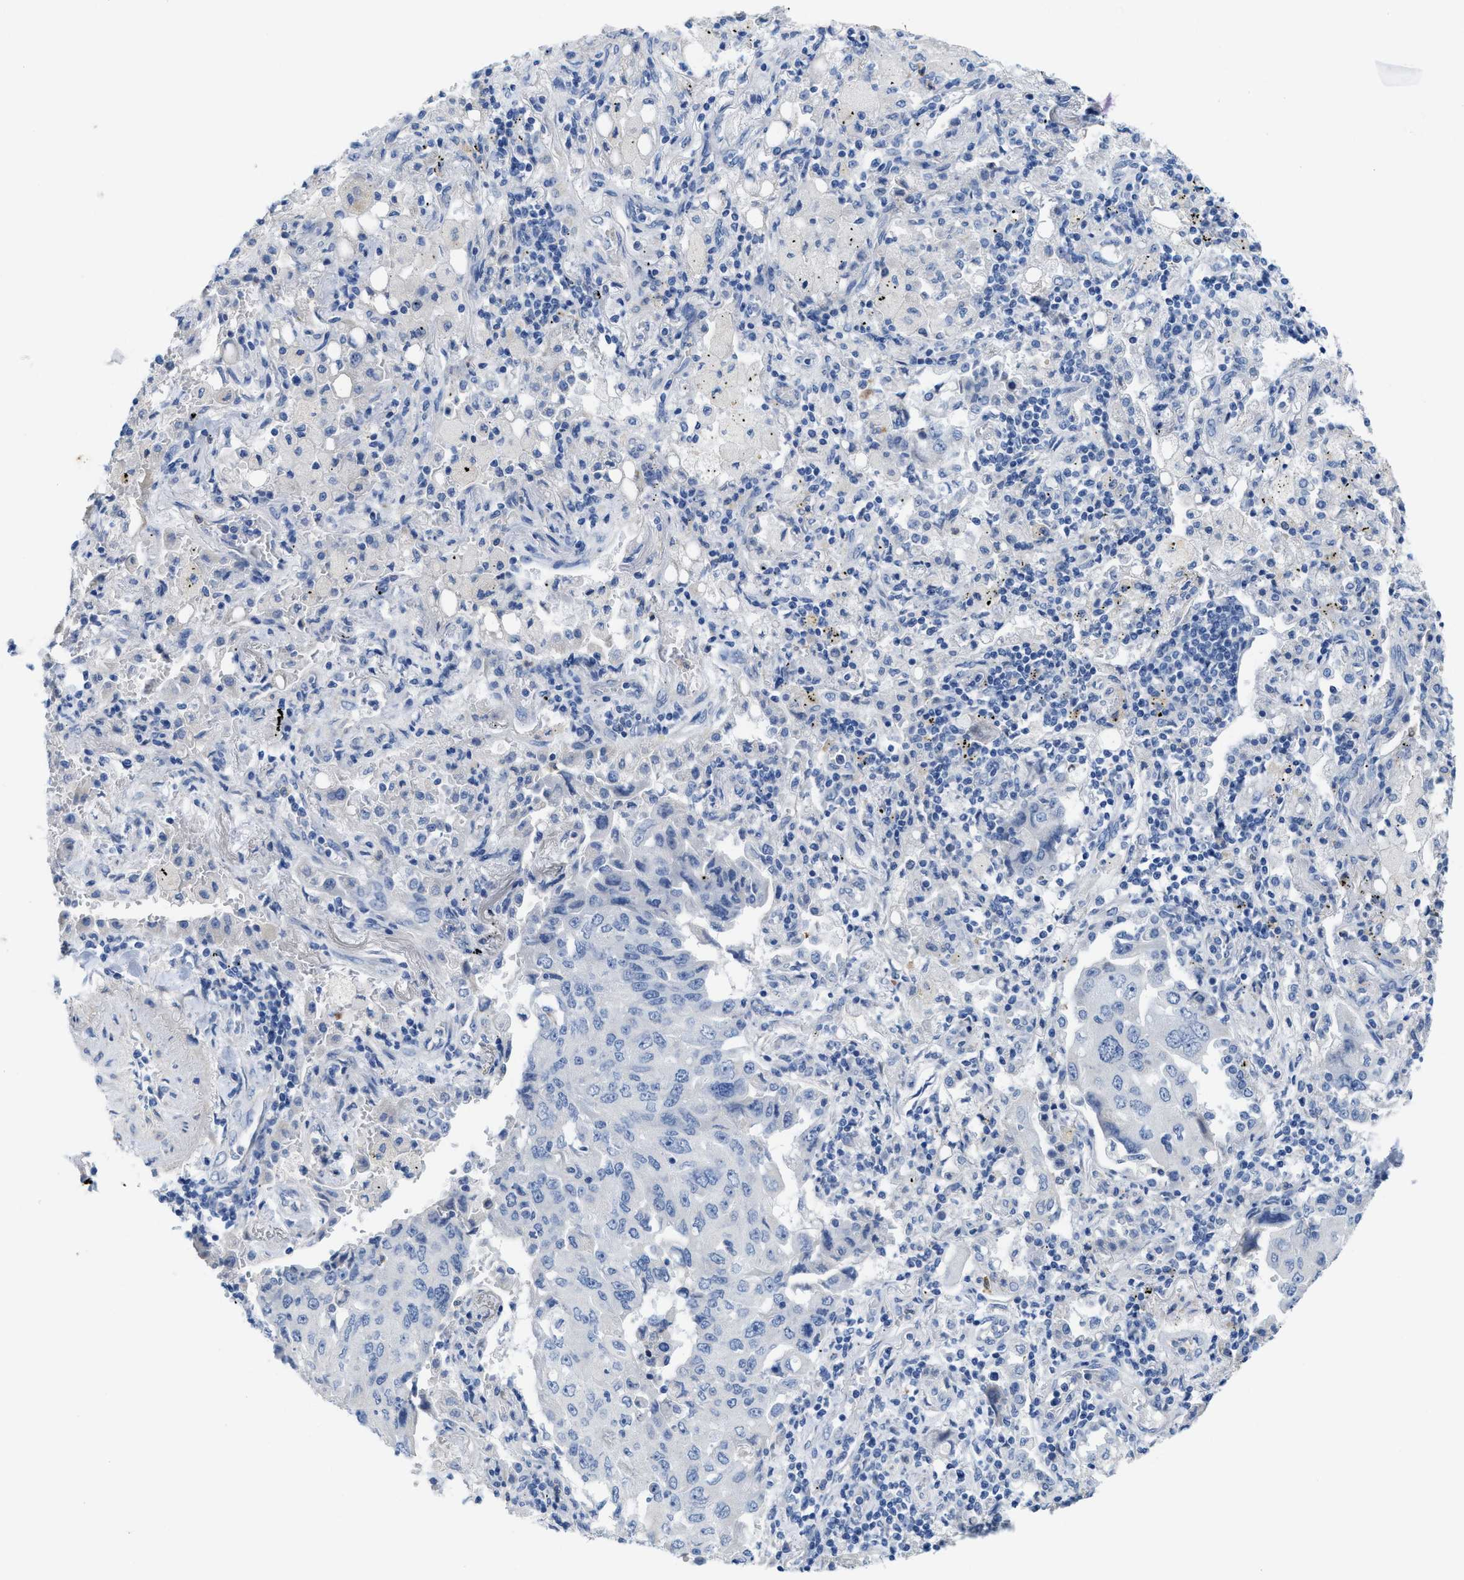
{"staining": {"intensity": "negative", "quantity": "none", "location": "none"}, "tissue": "lung cancer", "cell_type": "Tumor cells", "image_type": "cancer", "snomed": [{"axis": "morphology", "description": "Adenocarcinoma, NOS"}, {"axis": "topography", "description": "Lung"}], "caption": "This histopathology image is of adenocarcinoma (lung) stained with immunohistochemistry to label a protein in brown with the nuclei are counter-stained blue. There is no positivity in tumor cells. The staining was performed using DAB to visualize the protein expression in brown, while the nuclei were stained in blue with hematoxylin (Magnification: 20x).", "gene": "CPA2", "patient": {"sex": "female", "age": 65}}